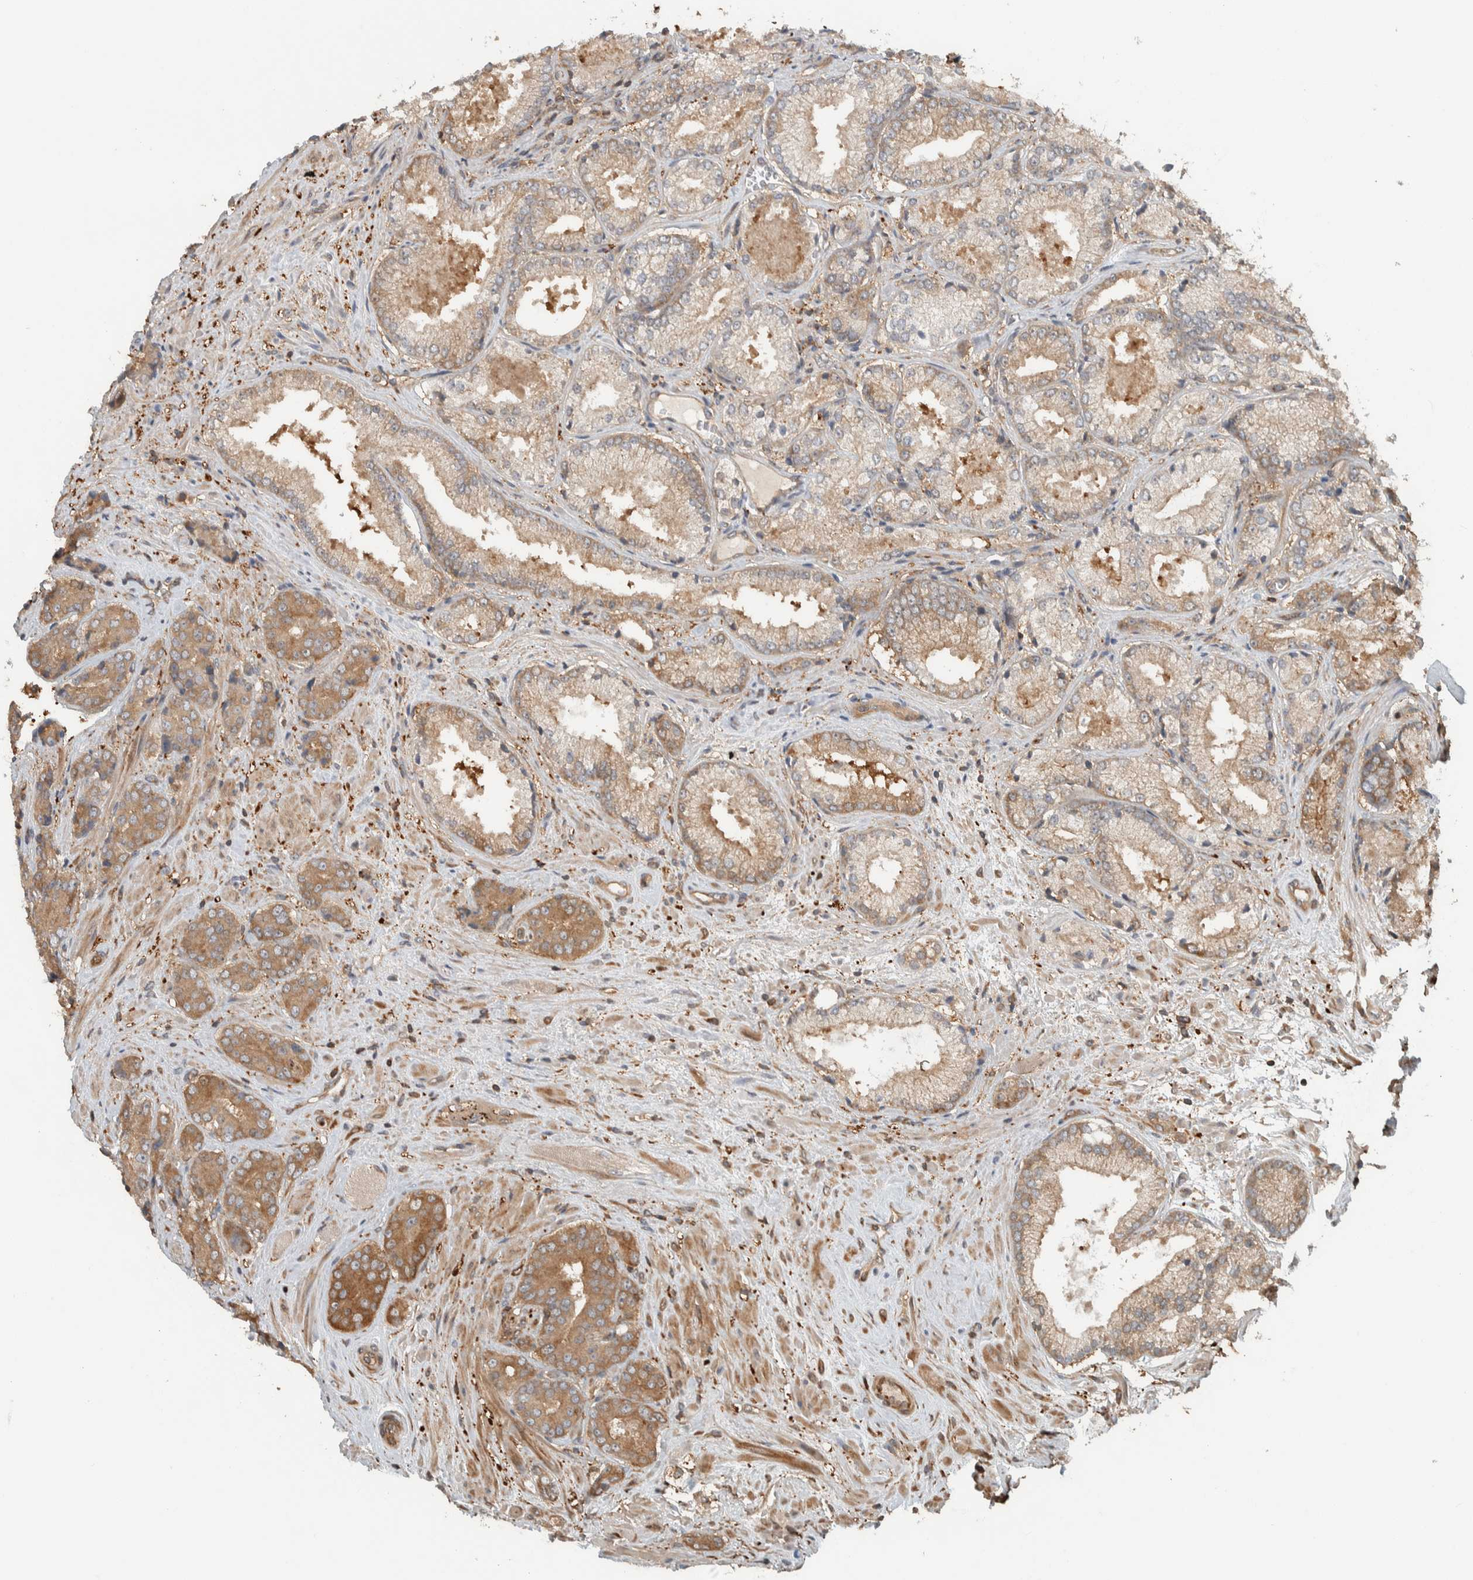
{"staining": {"intensity": "moderate", "quantity": ">75%", "location": "cytoplasmic/membranous"}, "tissue": "prostate cancer", "cell_type": "Tumor cells", "image_type": "cancer", "snomed": [{"axis": "morphology", "description": "Adenocarcinoma, High grade"}, {"axis": "topography", "description": "Prostate"}], "caption": "This image exhibits immunohistochemistry staining of human high-grade adenocarcinoma (prostate), with medium moderate cytoplasmic/membranous expression in approximately >75% of tumor cells.", "gene": "CNTROB", "patient": {"sex": "male", "age": 71}}